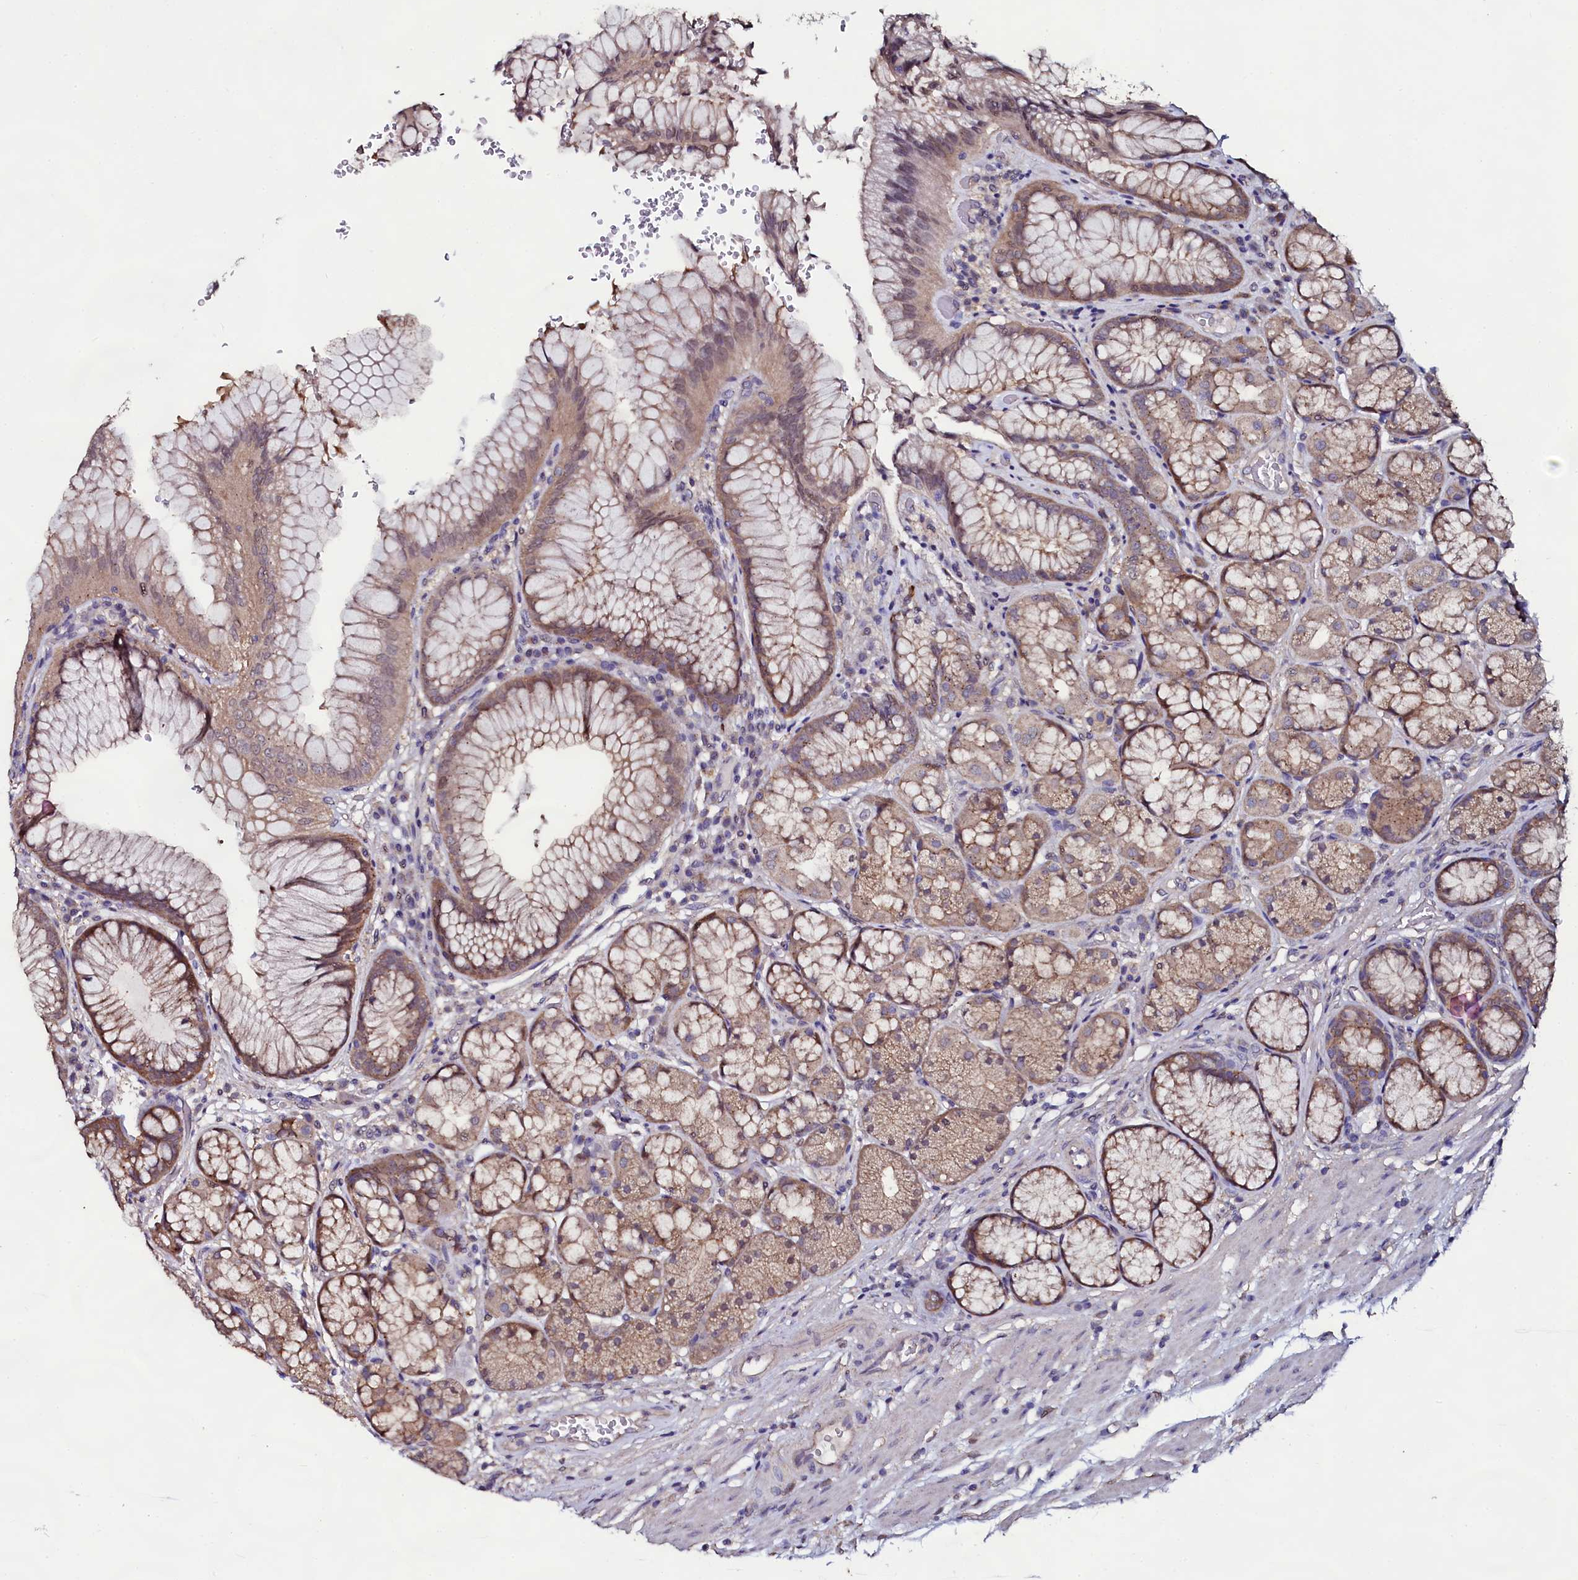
{"staining": {"intensity": "moderate", "quantity": ">75%", "location": "cytoplasmic/membranous,nuclear"}, "tissue": "stomach", "cell_type": "Glandular cells", "image_type": "normal", "snomed": [{"axis": "morphology", "description": "Normal tissue, NOS"}, {"axis": "topography", "description": "Stomach"}], "caption": "High-magnification brightfield microscopy of benign stomach stained with DAB (3,3'-diaminobenzidine) (brown) and counterstained with hematoxylin (blue). glandular cells exhibit moderate cytoplasmic/membranous,nuclear expression is appreciated in about>75% of cells.", "gene": "USPL1", "patient": {"sex": "male", "age": 63}}